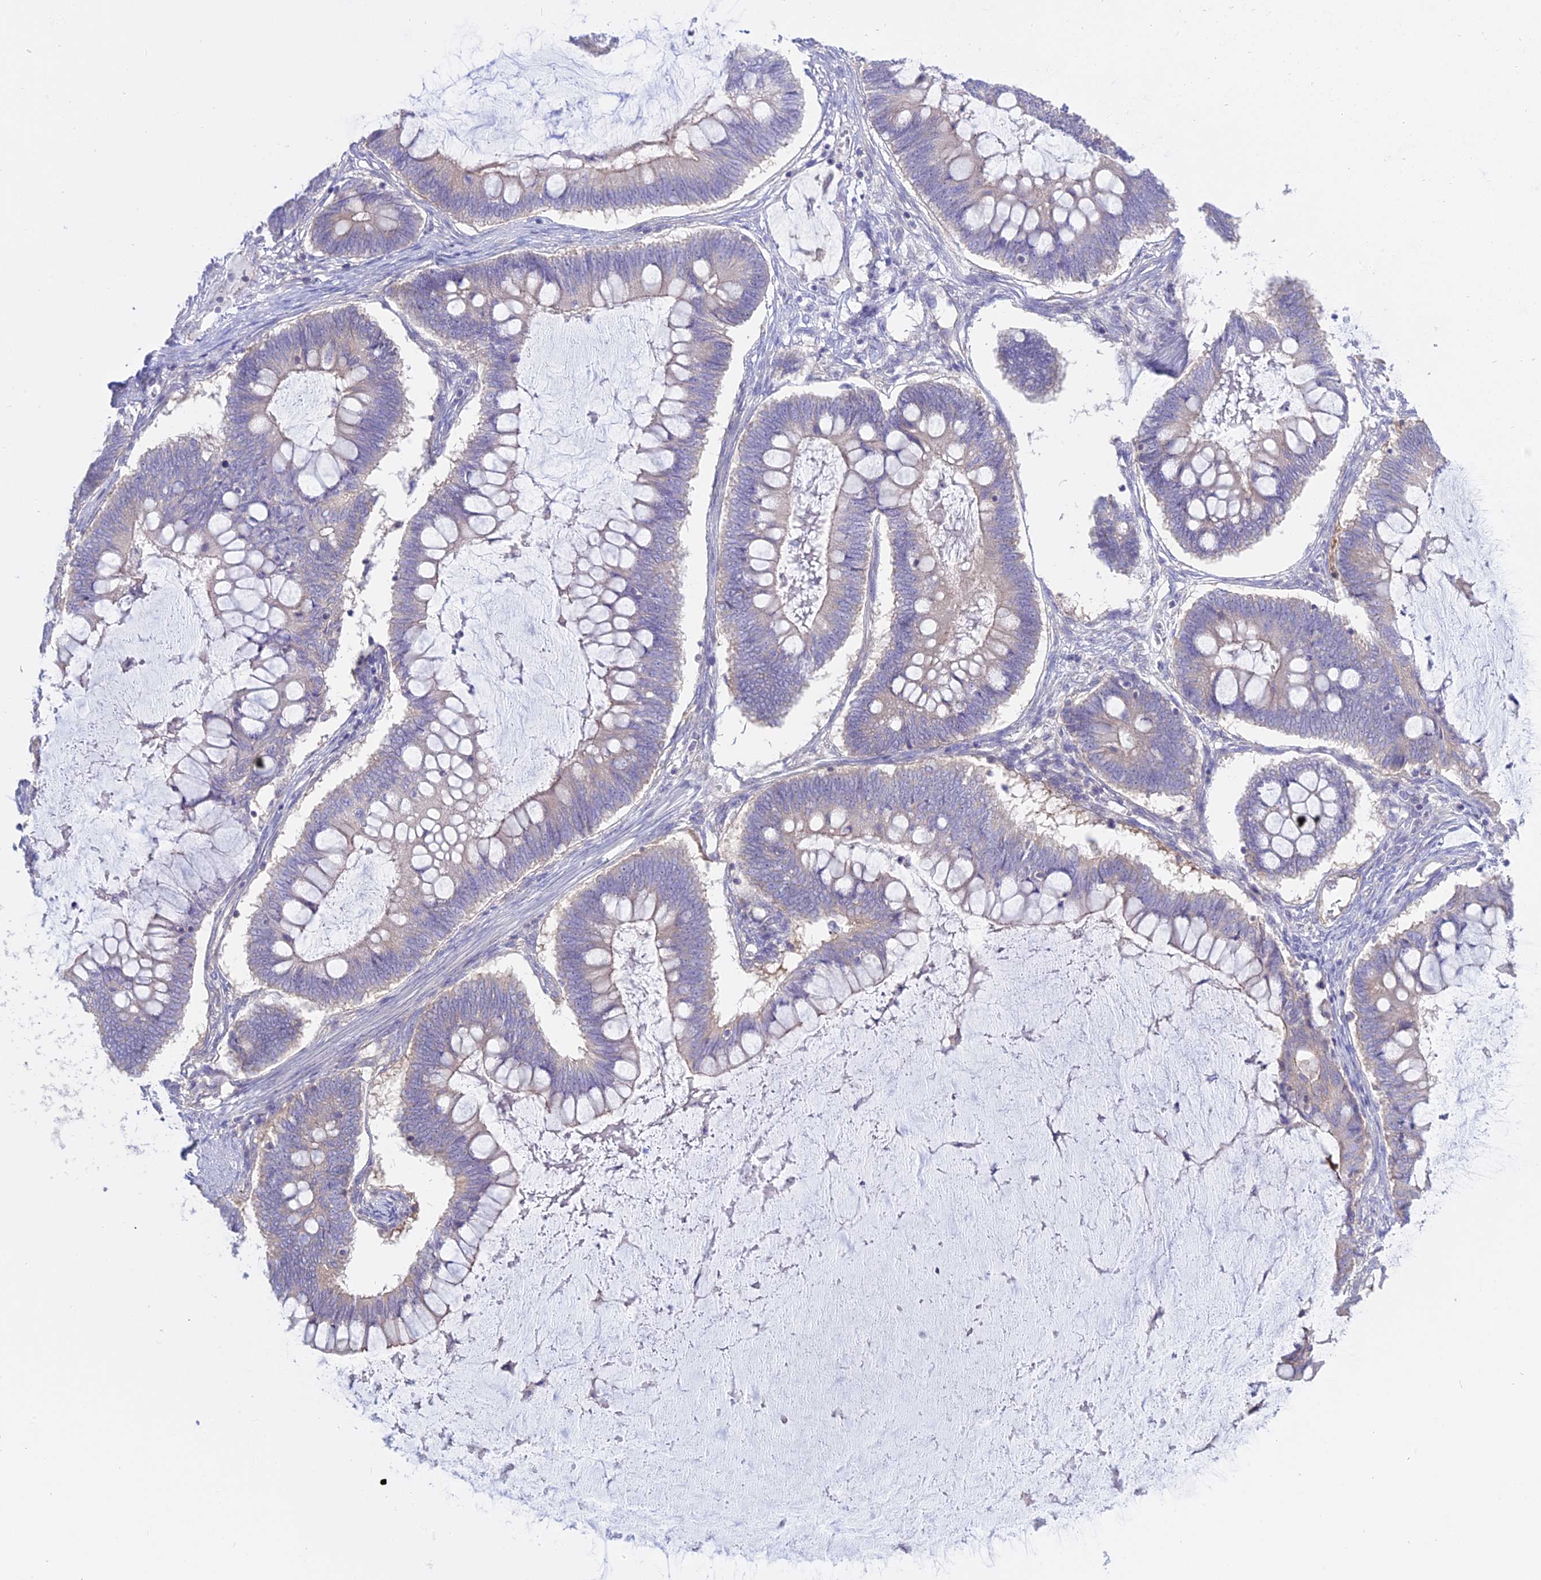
{"staining": {"intensity": "weak", "quantity": "<25%", "location": "cytoplasmic/membranous"}, "tissue": "ovarian cancer", "cell_type": "Tumor cells", "image_type": "cancer", "snomed": [{"axis": "morphology", "description": "Cystadenocarcinoma, mucinous, NOS"}, {"axis": "topography", "description": "Ovary"}], "caption": "Immunohistochemistry (IHC) image of human ovarian cancer (mucinous cystadenocarcinoma) stained for a protein (brown), which displays no positivity in tumor cells.", "gene": "AHCYL1", "patient": {"sex": "female", "age": 61}}